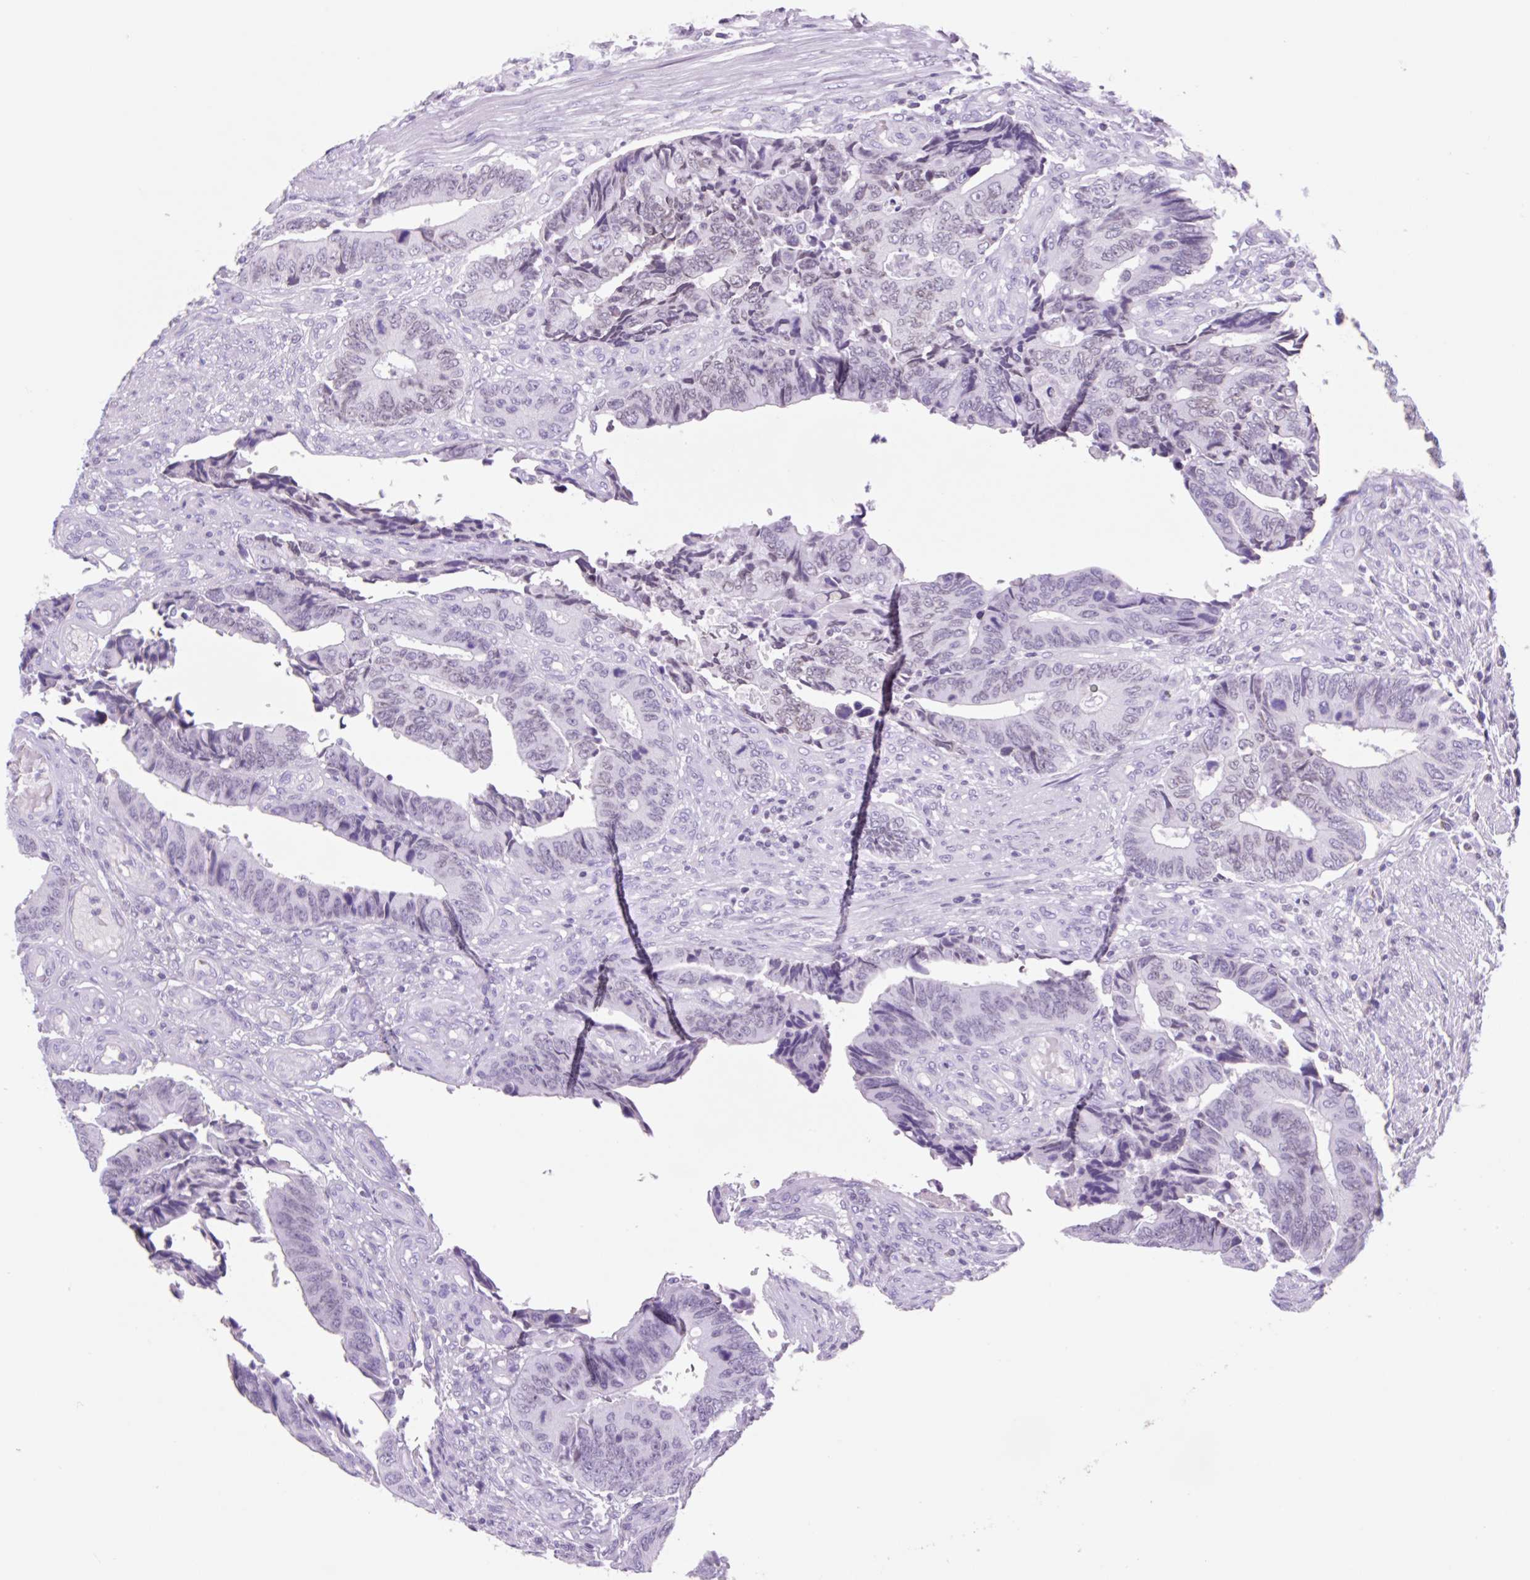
{"staining": {"intensity": "weak", "quantity": "<25%", "location": "cytoplasmic/membranous,nuclear"}, "tissue": "colorectal cancer", "cell_type": "Tumor cells", "image_type": "cancer", "snomed": [{"axis": "morphology", "description": "Adenocarcinoma, NOS"}, {"axis": "topography", "description": "Colon"}], "caption": "High magnification brightfield microscopy of adenocarcinoma (colorectal) stained with DAB (brown) and counterstained with hematoxylin (blue): tumor cells show no significant staining. (DAB immunohistochemistry (IHC), high magnification).", "gene": "VPREB1", "patient": {"sex": "male", "age": 87}}